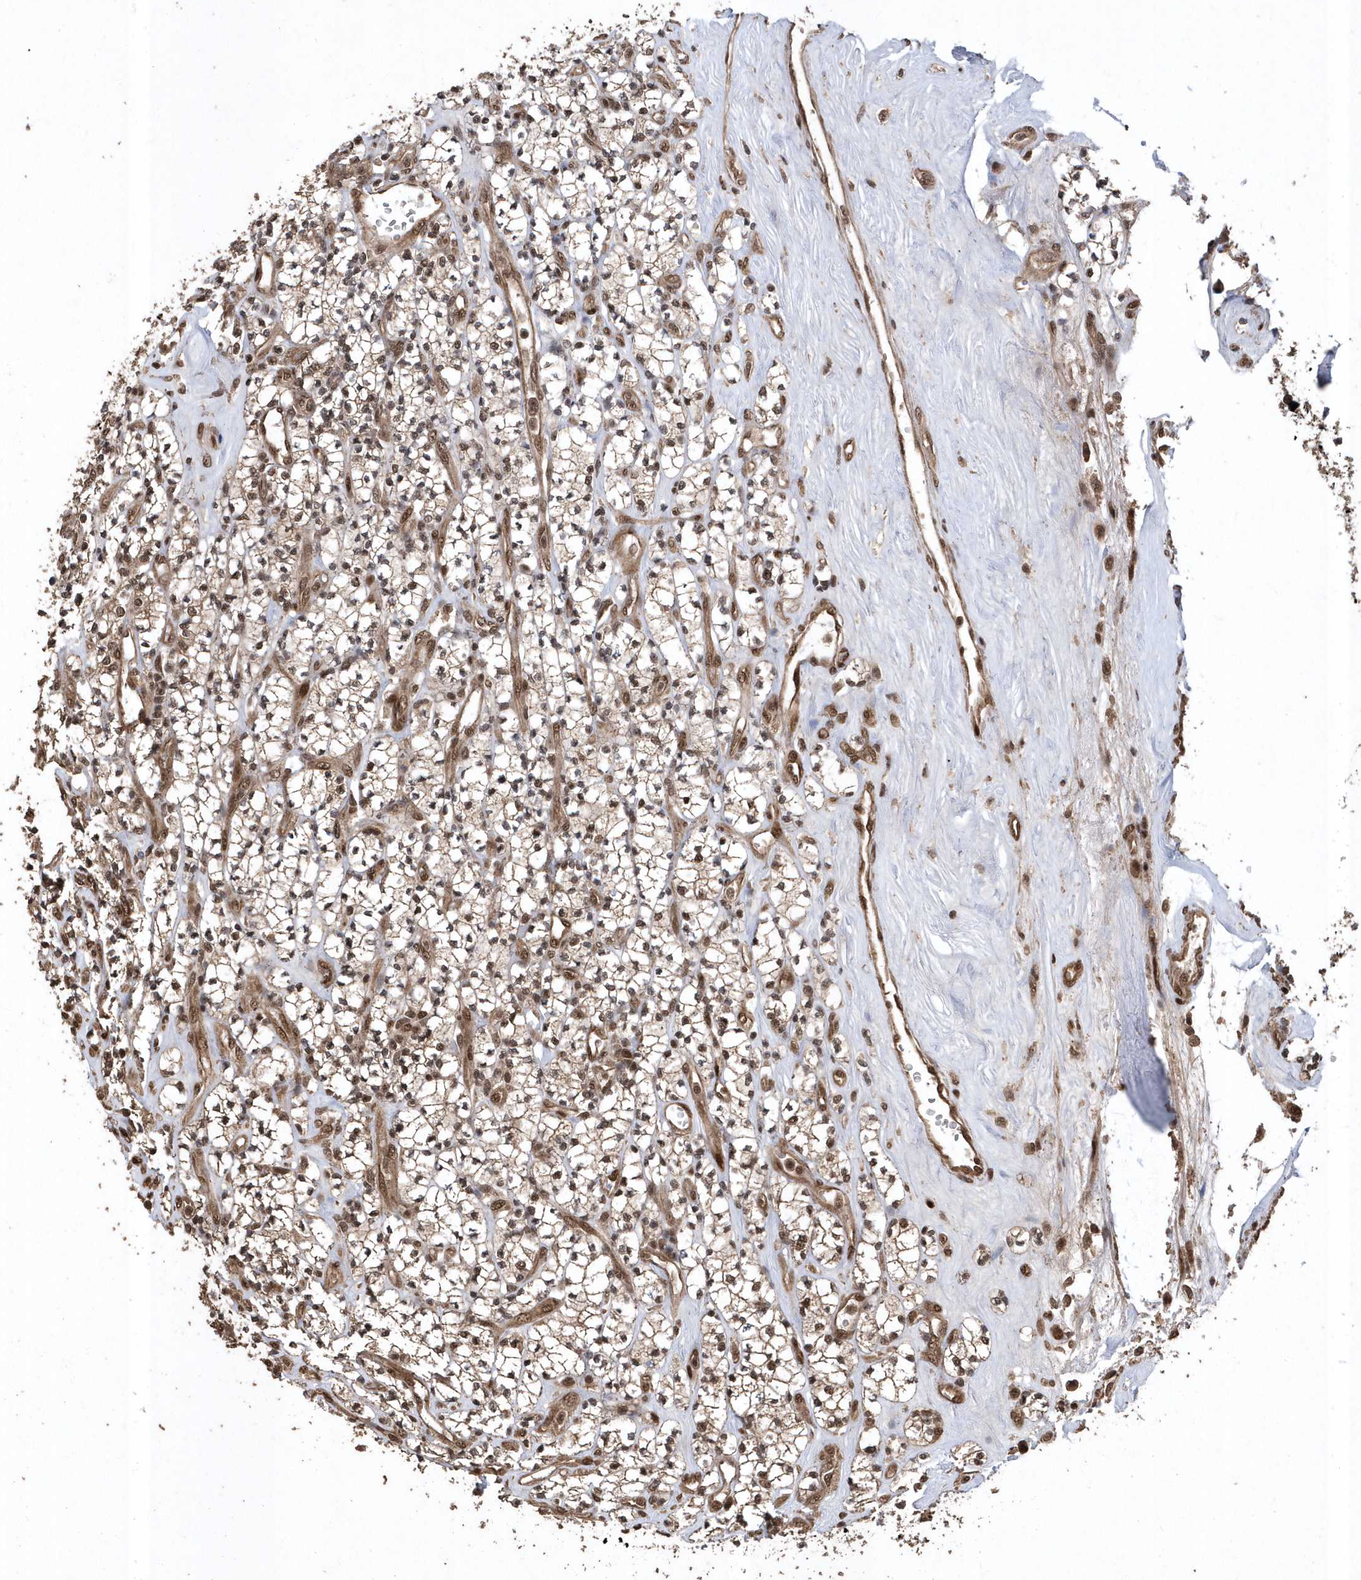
{"staining": {"intensity": "moderate", "quantity": "25%-75%", "location": "cytoplasmic/membranous,nuclear"}, "tissue": "renal cancer", "cell_type": "Tumor cells", "image_type": "cancer", "snomed": [{"axis": "morphology", "description": "Adenocarcinoma, NOS"}, {"axis": "topography", "description": "Kidney"}], "caption": "The histopathology image exhibits staining of renal cancer, revealing moderate cytoplasmic/membranous and nuclear protein expression (brown color) within tumor cells. (Stains: DAB (3,3'-diaminobenzidine) in brown, nuclei in blue, Microscopy: brightfield microscopy at high magnification).", "gene": "INTS12", "patient": {"sex": "male", "age": 77}}